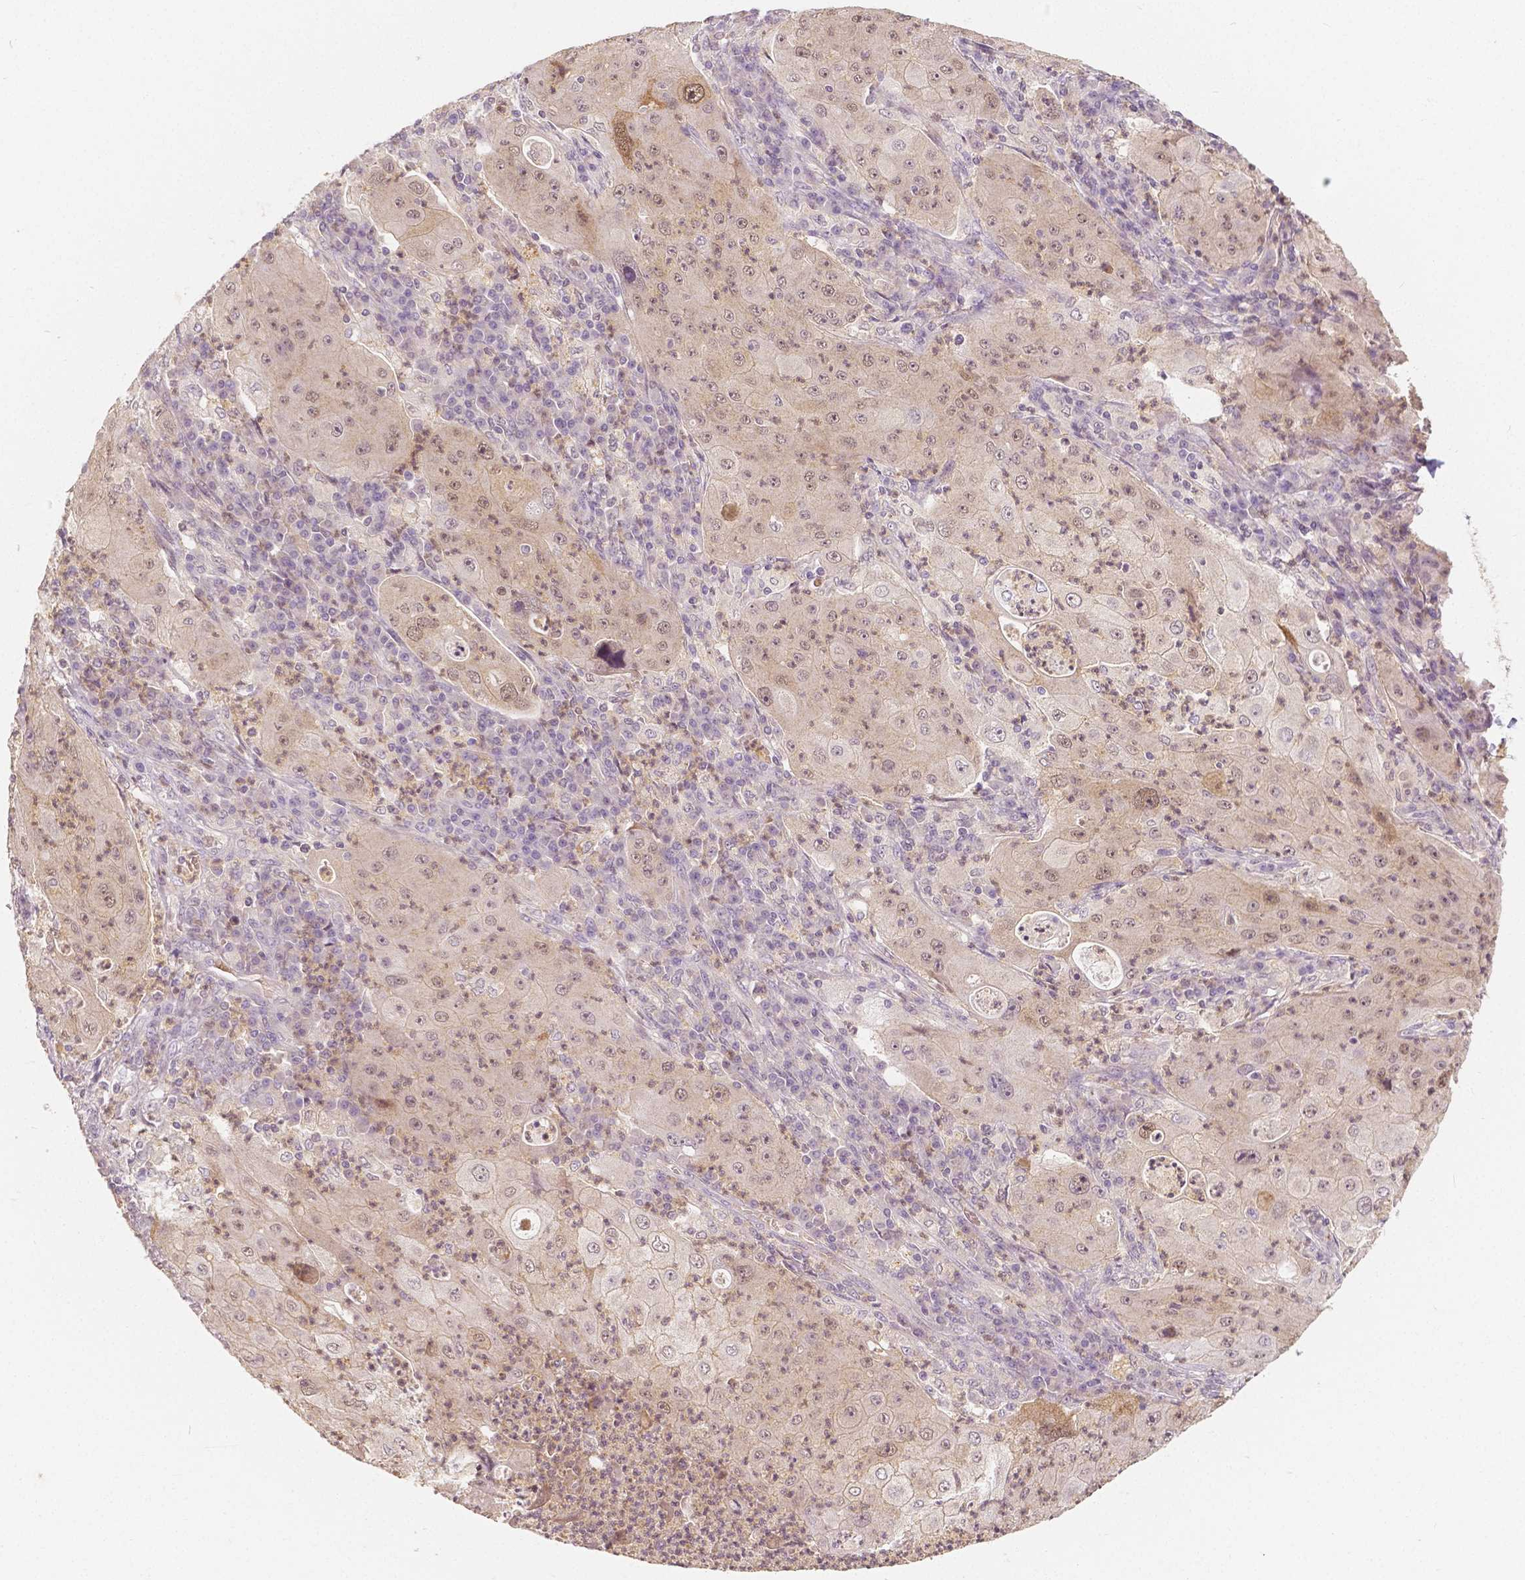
{"staining": {"intensity": "weak", "quantity": ">75%", "location": "nuclear"}, "tissue": "lung cancer", "cell_type": "Tumor cells", "image_type": "cancer", "snomed": [{"axis": "morphology", "description": "Squamous cell carcinoma, NOS"}, {"axis": "topography", "description": "Lung"}], "caption": "Weak nuclear positivity for a protein is seen in approximately >75% of tumor cells of lung cancer (squamous cell carcinoma) using immunohistochemistry.", "gene": "NAPRT", "patient": {"sex": "female", "age": 59}}